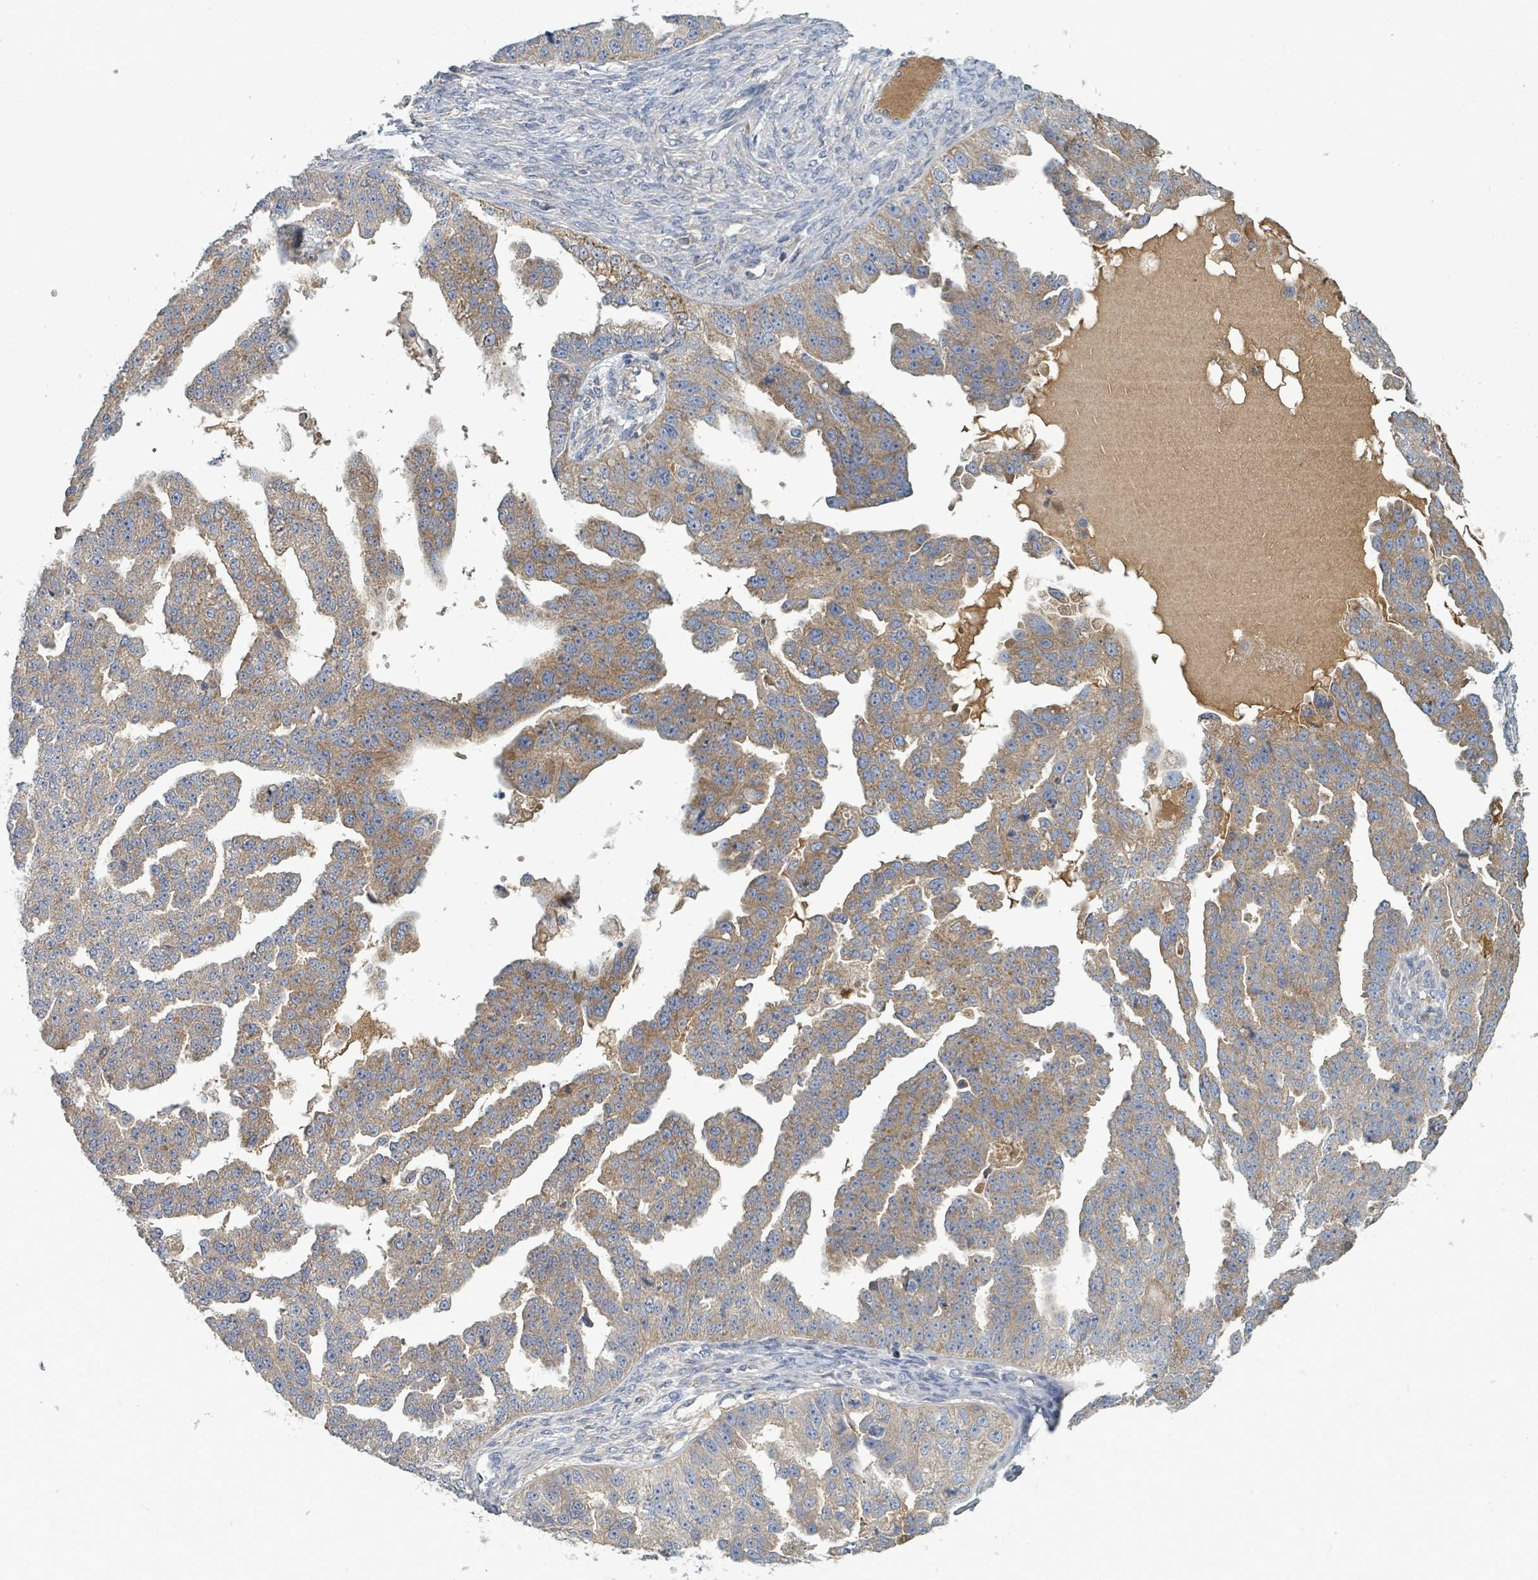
{"staining": {"intensity": "moderate", "quantity": "25%-75%", "location": "cytoplasmic/membranous"}, "tissue": "ovarian cancer", "cell_type": "Tumor cells", "image_type": "cancer", "snomed": [{"axis": "morphology", "description": "Cystadenocarcinoma, serous, NOS"}, {"axis": "topography", "description": "Ovary"}], "caption": "IHC of ovarian cancer (serous cystadenocarcinoma) reveals medium levels of moderate cytoplasmic/membranous positivity in about 25%-75% of tumor cells. (Brightfield microscopy of DAB IHC at high magnification).", "gene": "SLC25A23", "patient": {"sex": "female", "age": 58}}